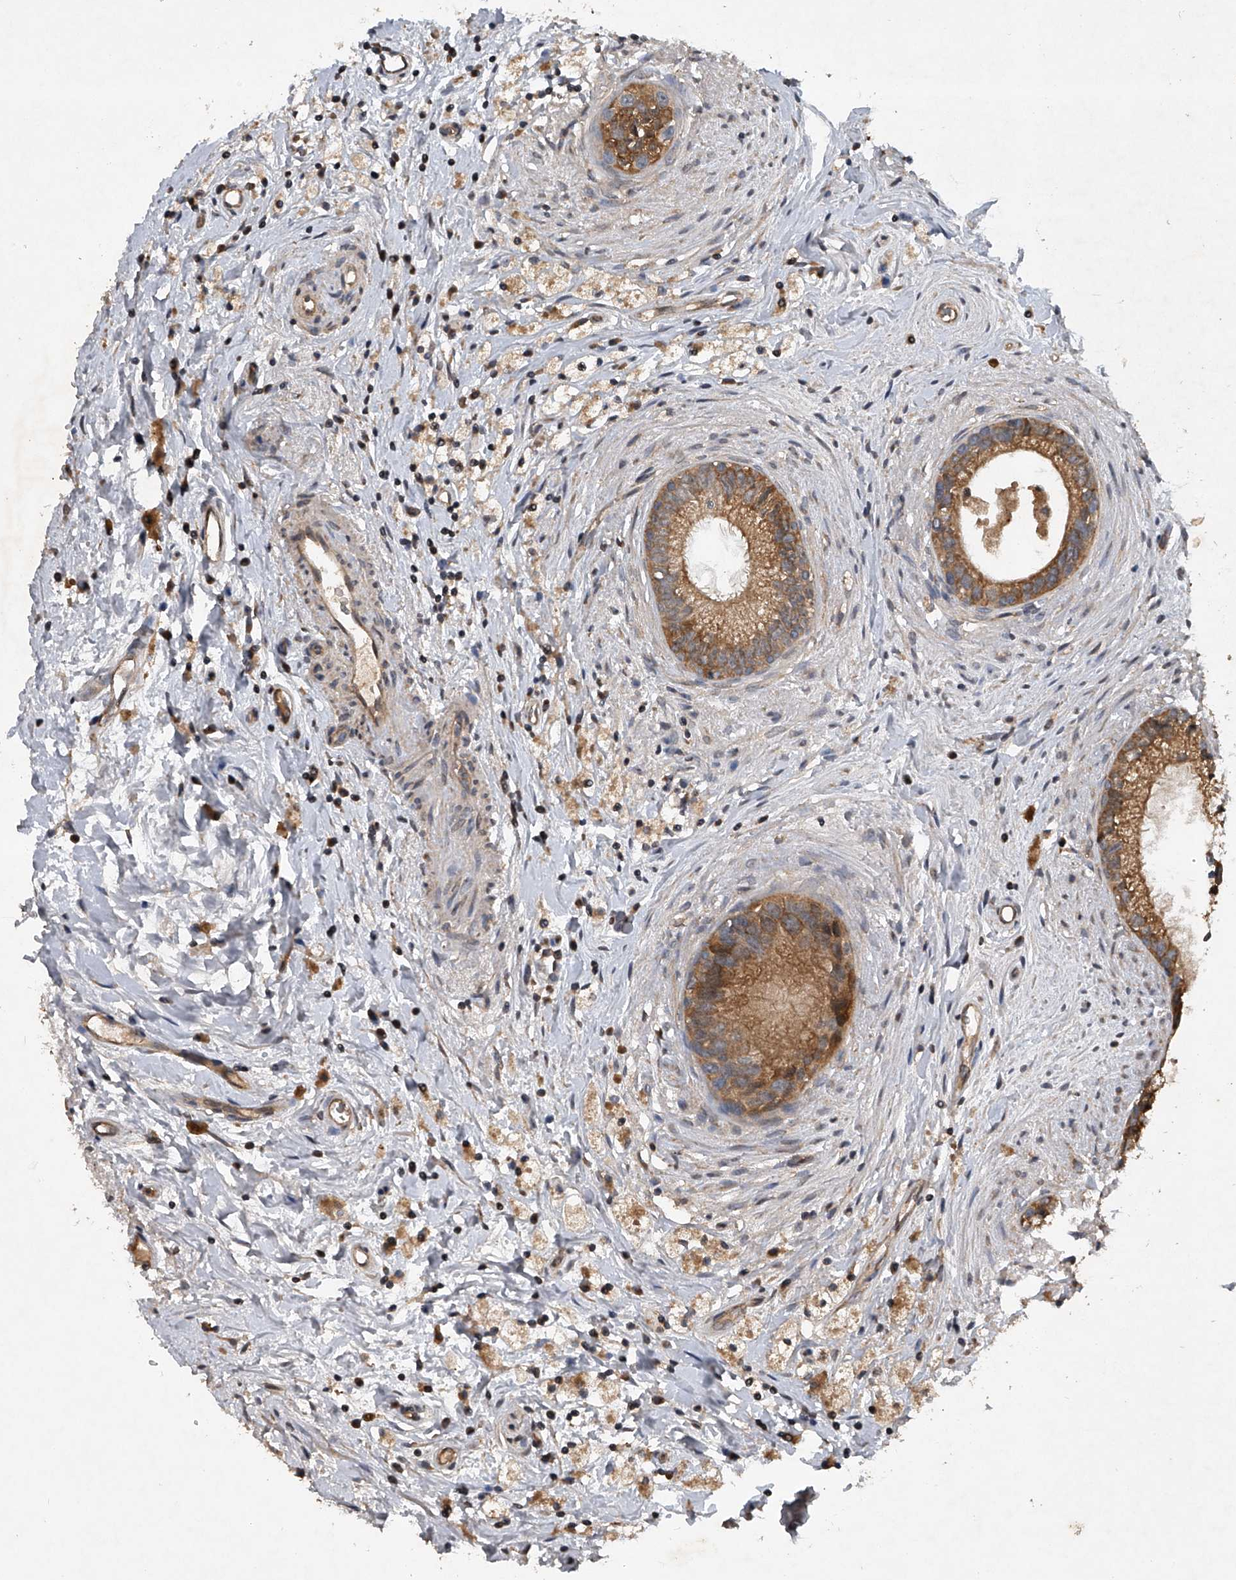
{"staining": {"intensity": "moderate", "quantity": ">75%", "location": "cytoplasmic/membranous"}, "tissue": "epididymis", "cell_type": "Glandular cells", "image_type": "normal", "snomed": [{"axis": "morphology", "description": "Normal tissue, NOS"}, {"axis": "topography", "description": "Epididymis"}], "caption": "IHC staining of benign epididymis, which displays medium levels of moderate cytoplasmic/membranous expression in about >75% of glandular cells indicating moderate cytoplasmic/membranous protein expression. The staining was performed using DAB (3,3'-diaminobenzidine) (brown) for protein detection and nuclei were counterstained in hematoxylin (blue).", "gene": "NFS1", "patient": {"sex": "male", "age": 80}}